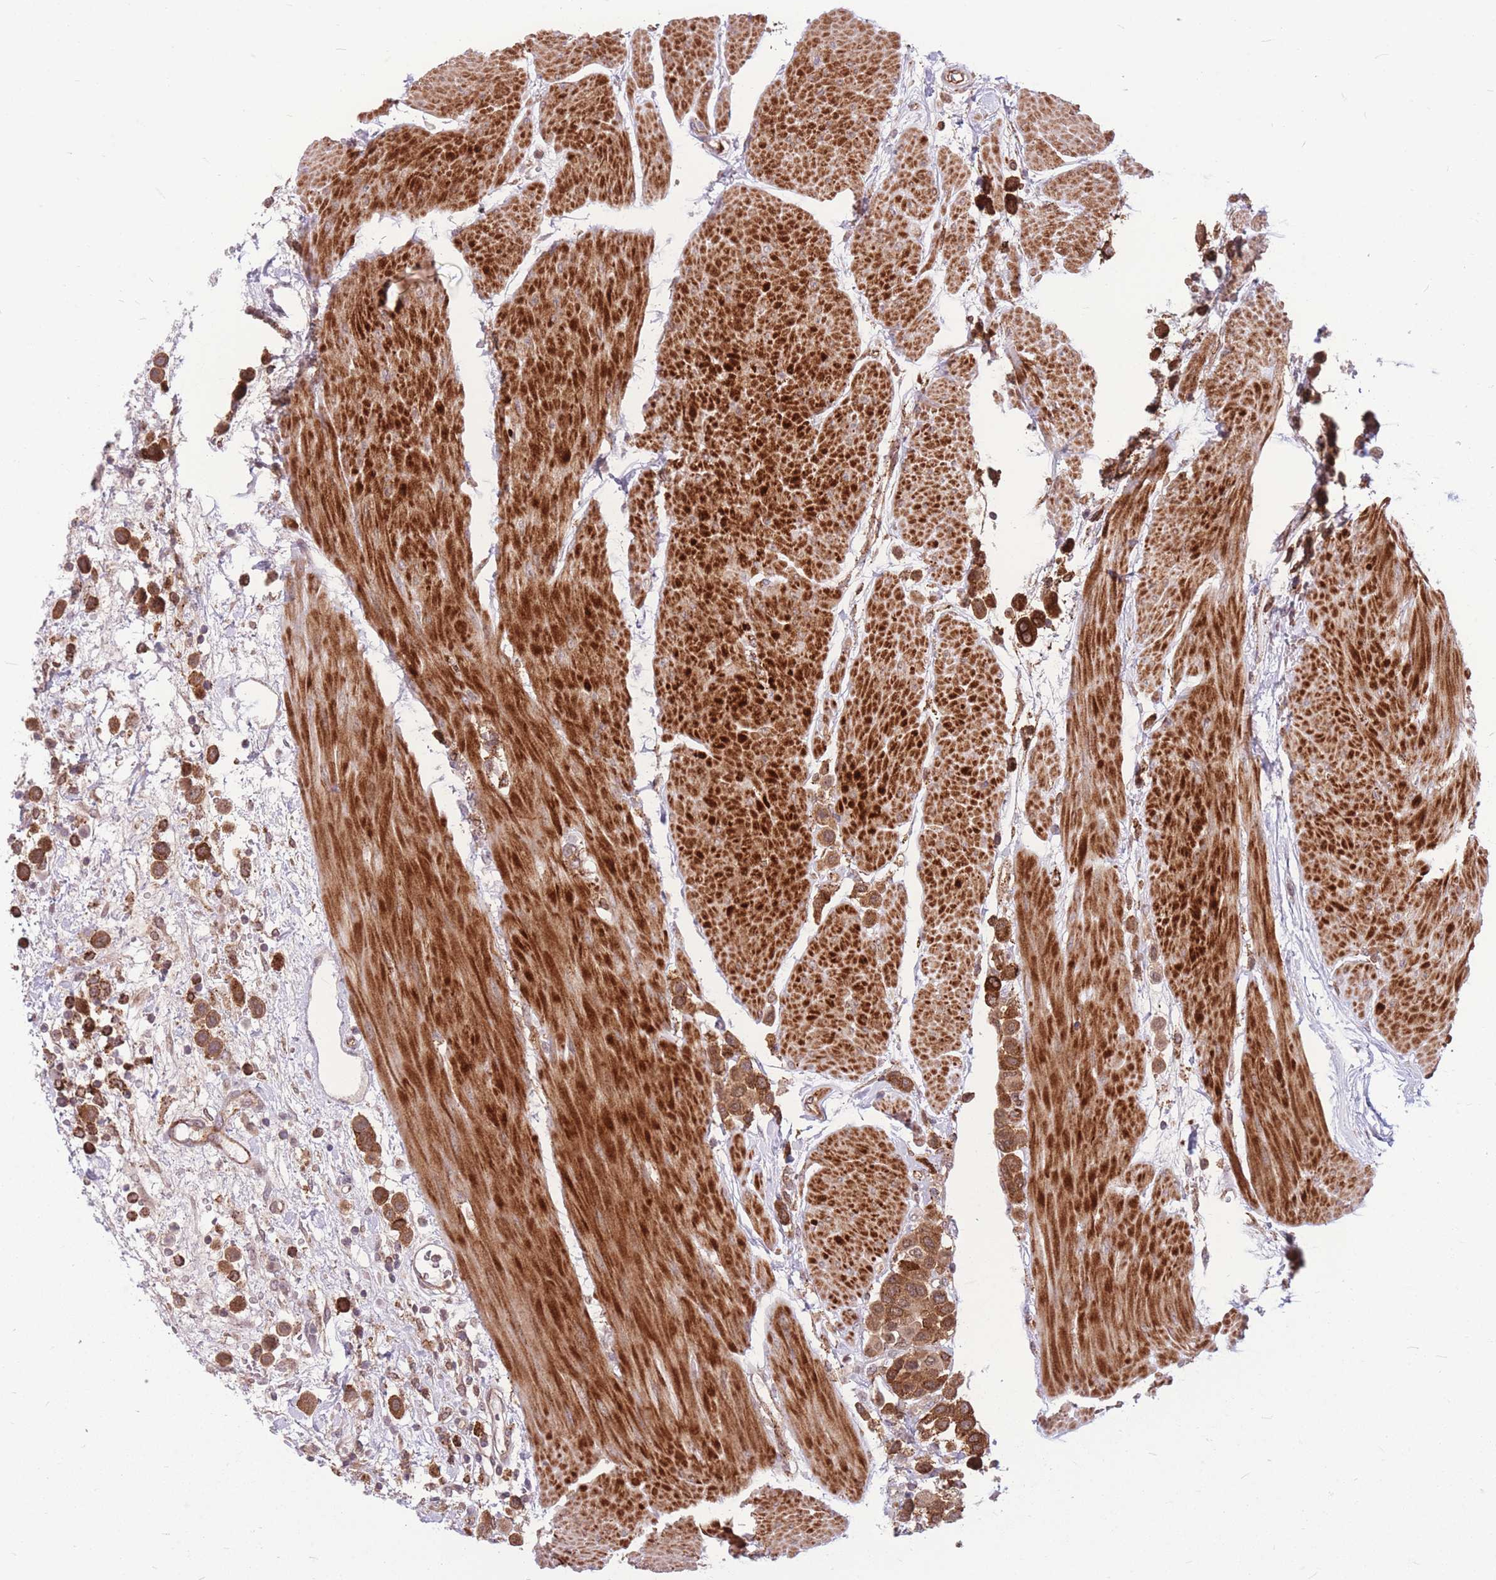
{"staining": {"intensity": "strong", "quantity": ">75%", "location": "cytoplasmic/membranous"}, "tissue": "urothelial cancer", "cell_type": "Tumor cells", "image_type": "cancer", "snomed": [{"axis": "morphology", "description": "Urothelial carcinoma, High grade"}, {"axis": "topography", "description": "Urinary bladder"}], "caption": "Immunohistochemistry (IHC) staining of urothelial cancer, which reveals high levels of strong cytoplasmic/membranous staining in approximately >75% of tumor cells indicating strong cytoplasmic/membranous protein expression. The staining was performed using DAB (3,3'-diaminobenzidine) (brown) for protein detection and nuclei were counterstained in hematoxylin (blue).", "gene": "TCF20", "patient": {"sex": "male", "age": 50}}